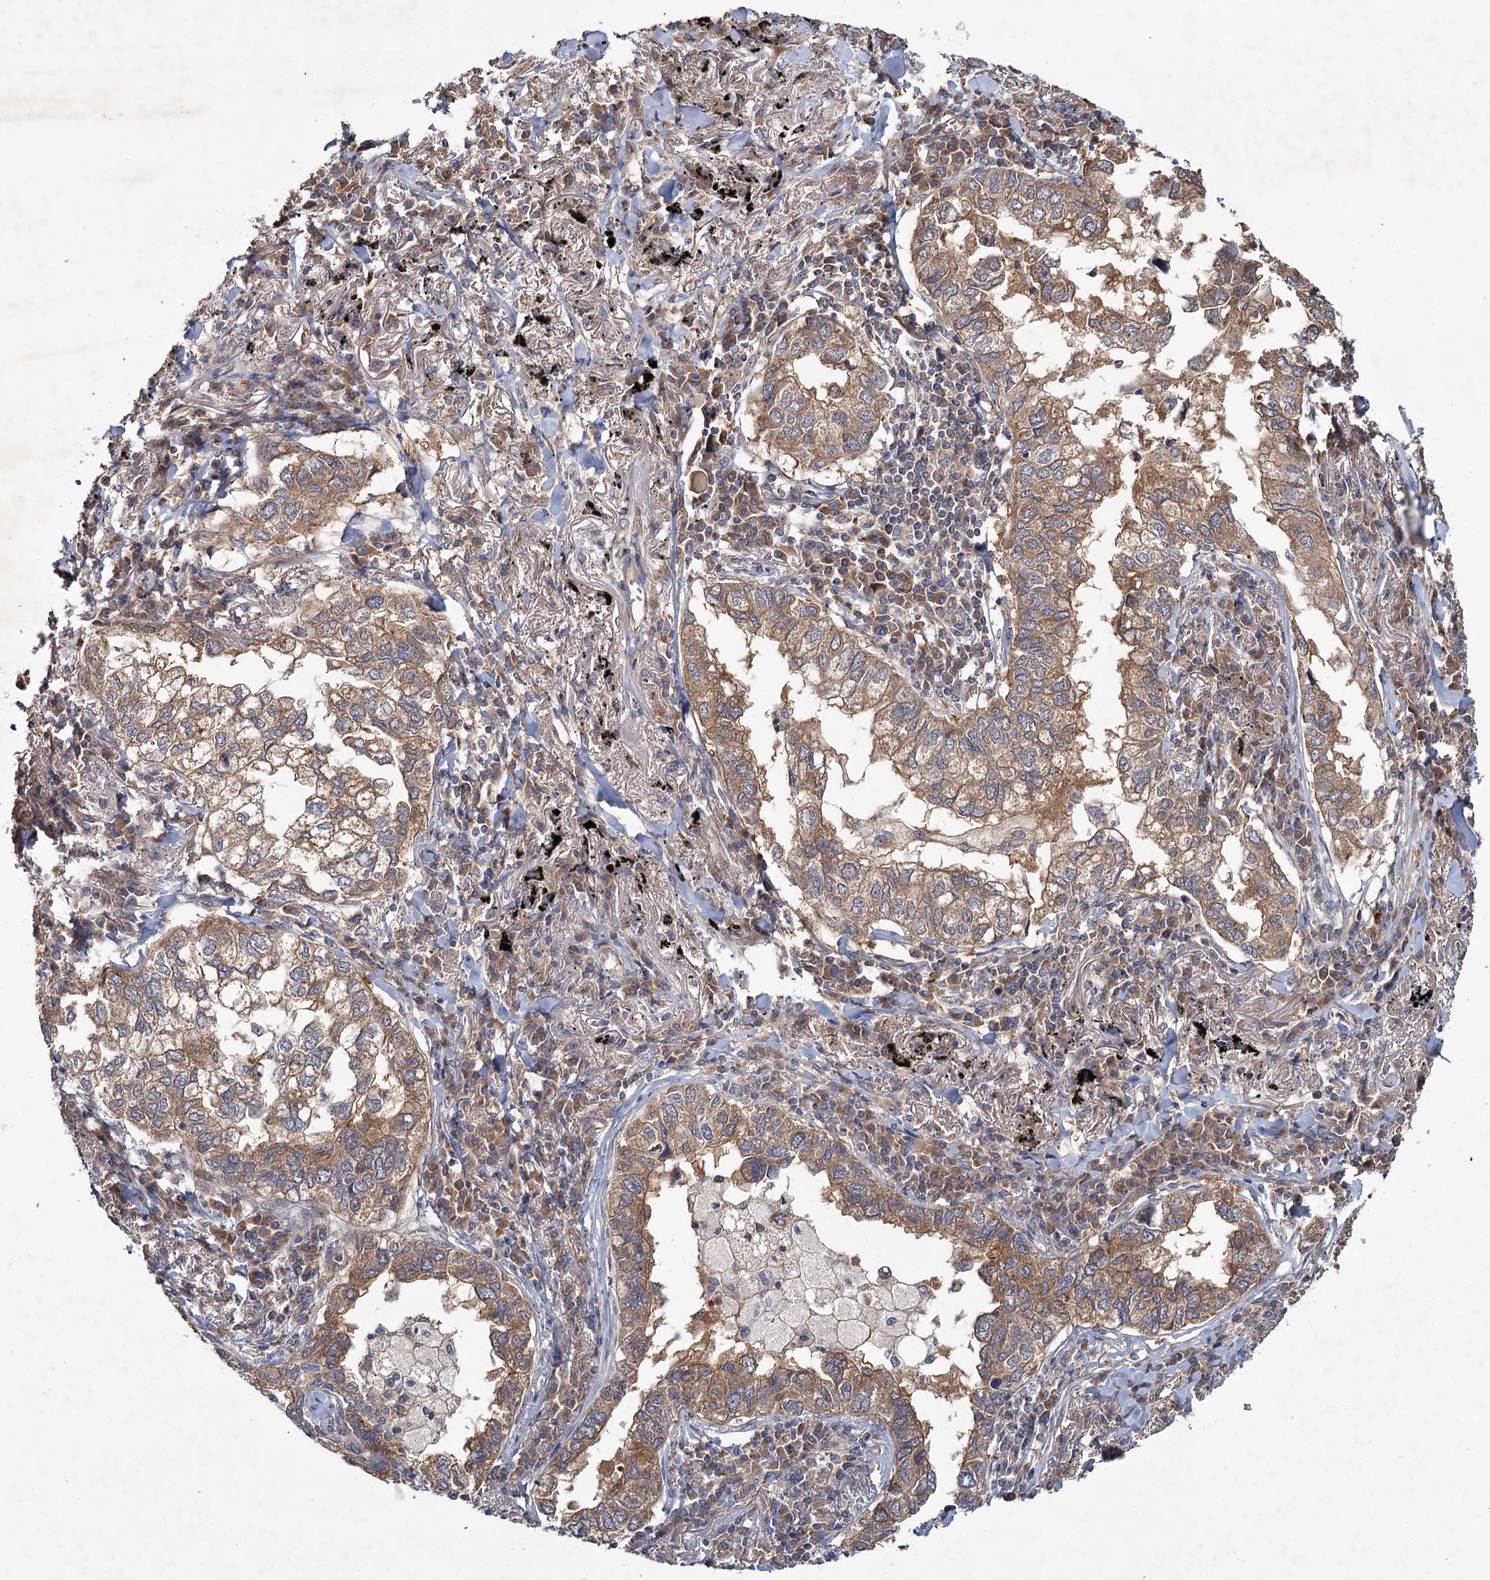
{"staining": {"intensity": "moderate", "quantity": ">75%", "location": "cytoplasmic/membranous"}, "tissue": "lung cancer", "cell_type": "Tumor cells", "image_type": "cancer", "snomed": [{"axis": "morphology", "description": "Adenocarcinoma, NOS"}, {"axis": "topography", "description": "Lung"}], "caption": "This is an image of IHC staining of lung adenocarcinoma, which shows moderate positivity in the cytoplasmic/membranous of tumor cells.", "gene": "MTRR", "patient": {"sex": "male", "age": 65}}